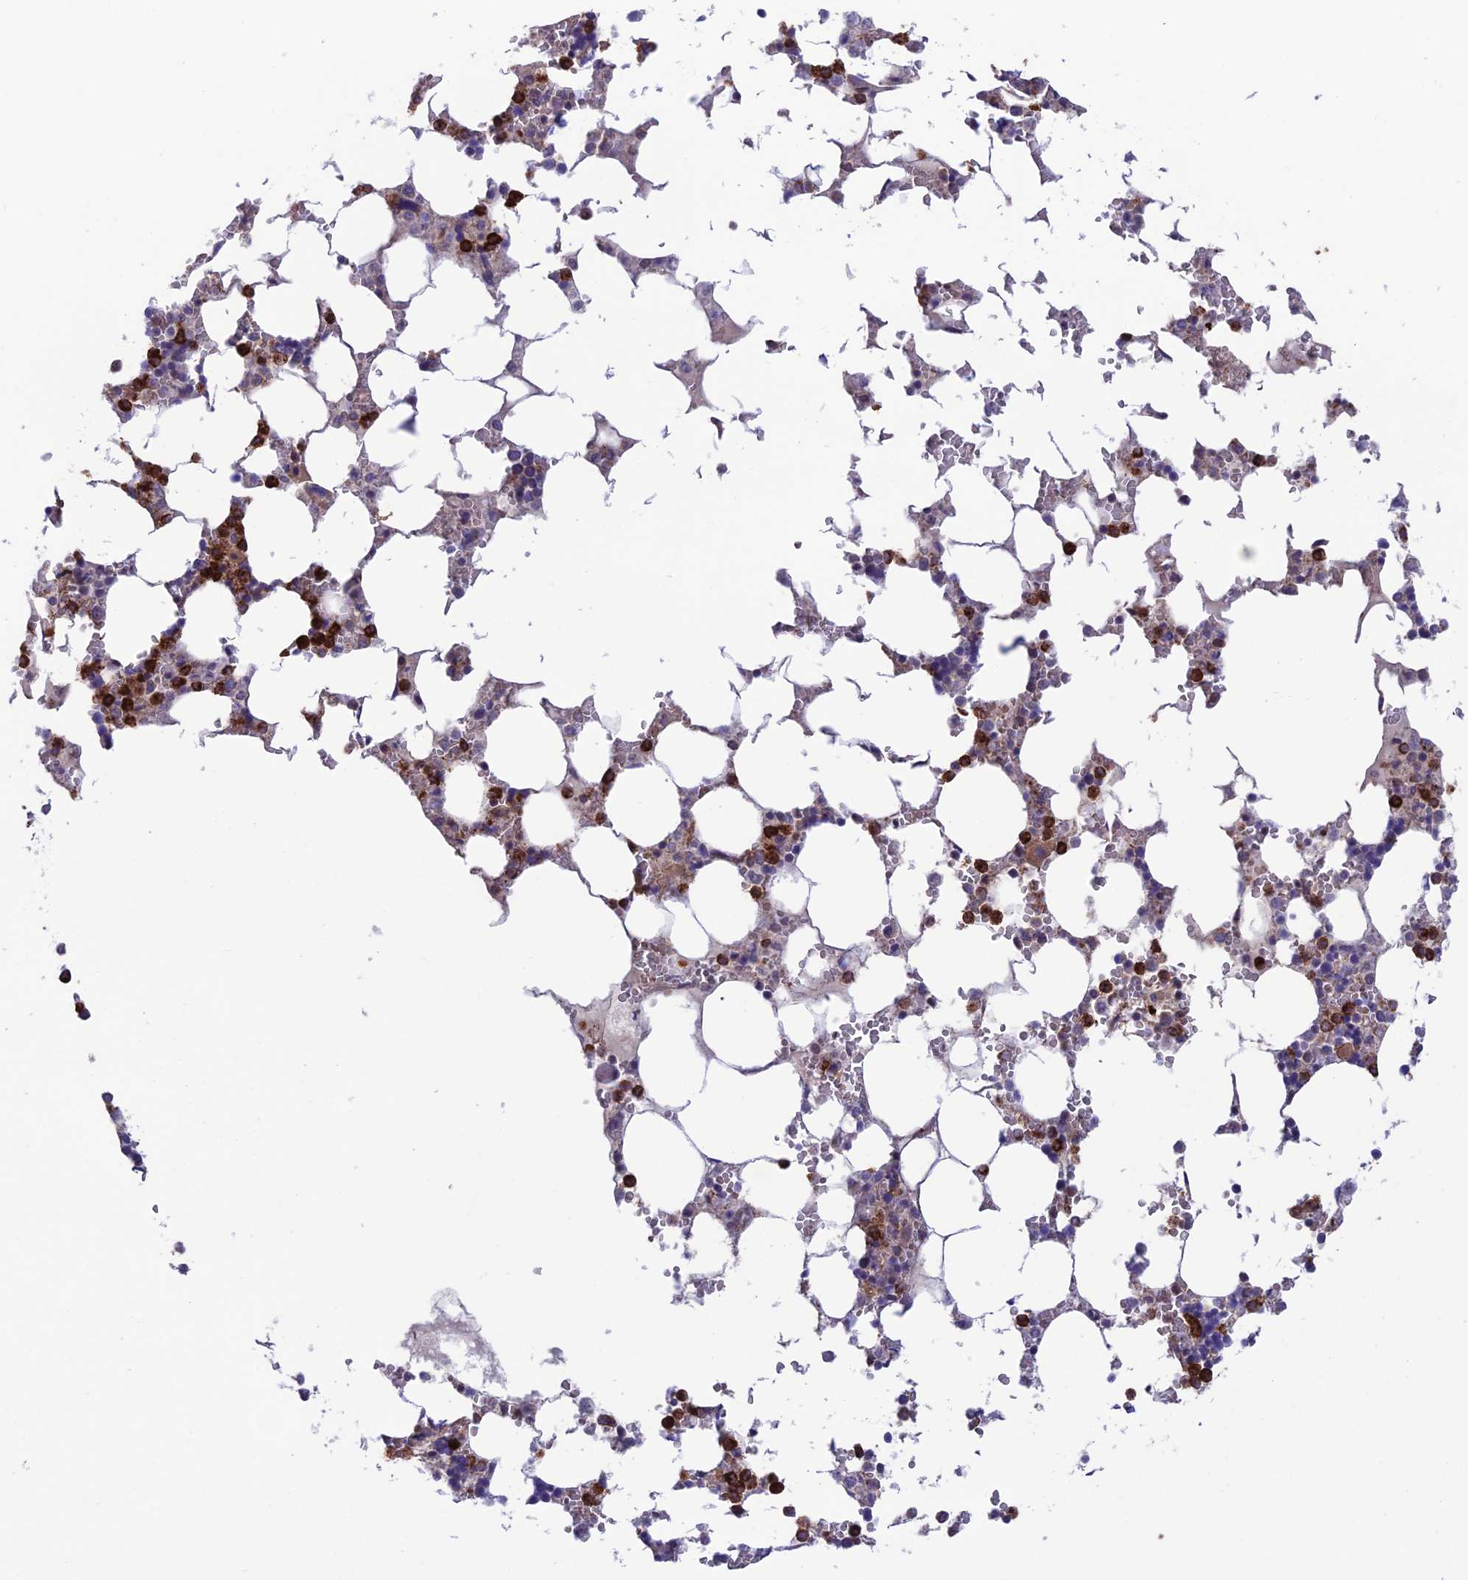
{"staining": {"intensity": "strong", "quantity": "25%-75%", "location": "cytoplasmic/membranous,nuclear"}, "tissue": "bone marrow", "cell_type": "Hematopoietic cells", "image_type": "normal", "snomed": [{"axis": "morphology", "description": "Normal tissue, NOS"}, {"axis": "topography", "description": "Bone marrow"}], "caption": "IHC of benign human bone marrow reveals high levels of strong cytoplasmic/membranous,nuclear positivity in approximately 25%-75% of hematopoietic cells.", "gene": "COL6A6", "patient": {"sex": "male", "age": 64}}